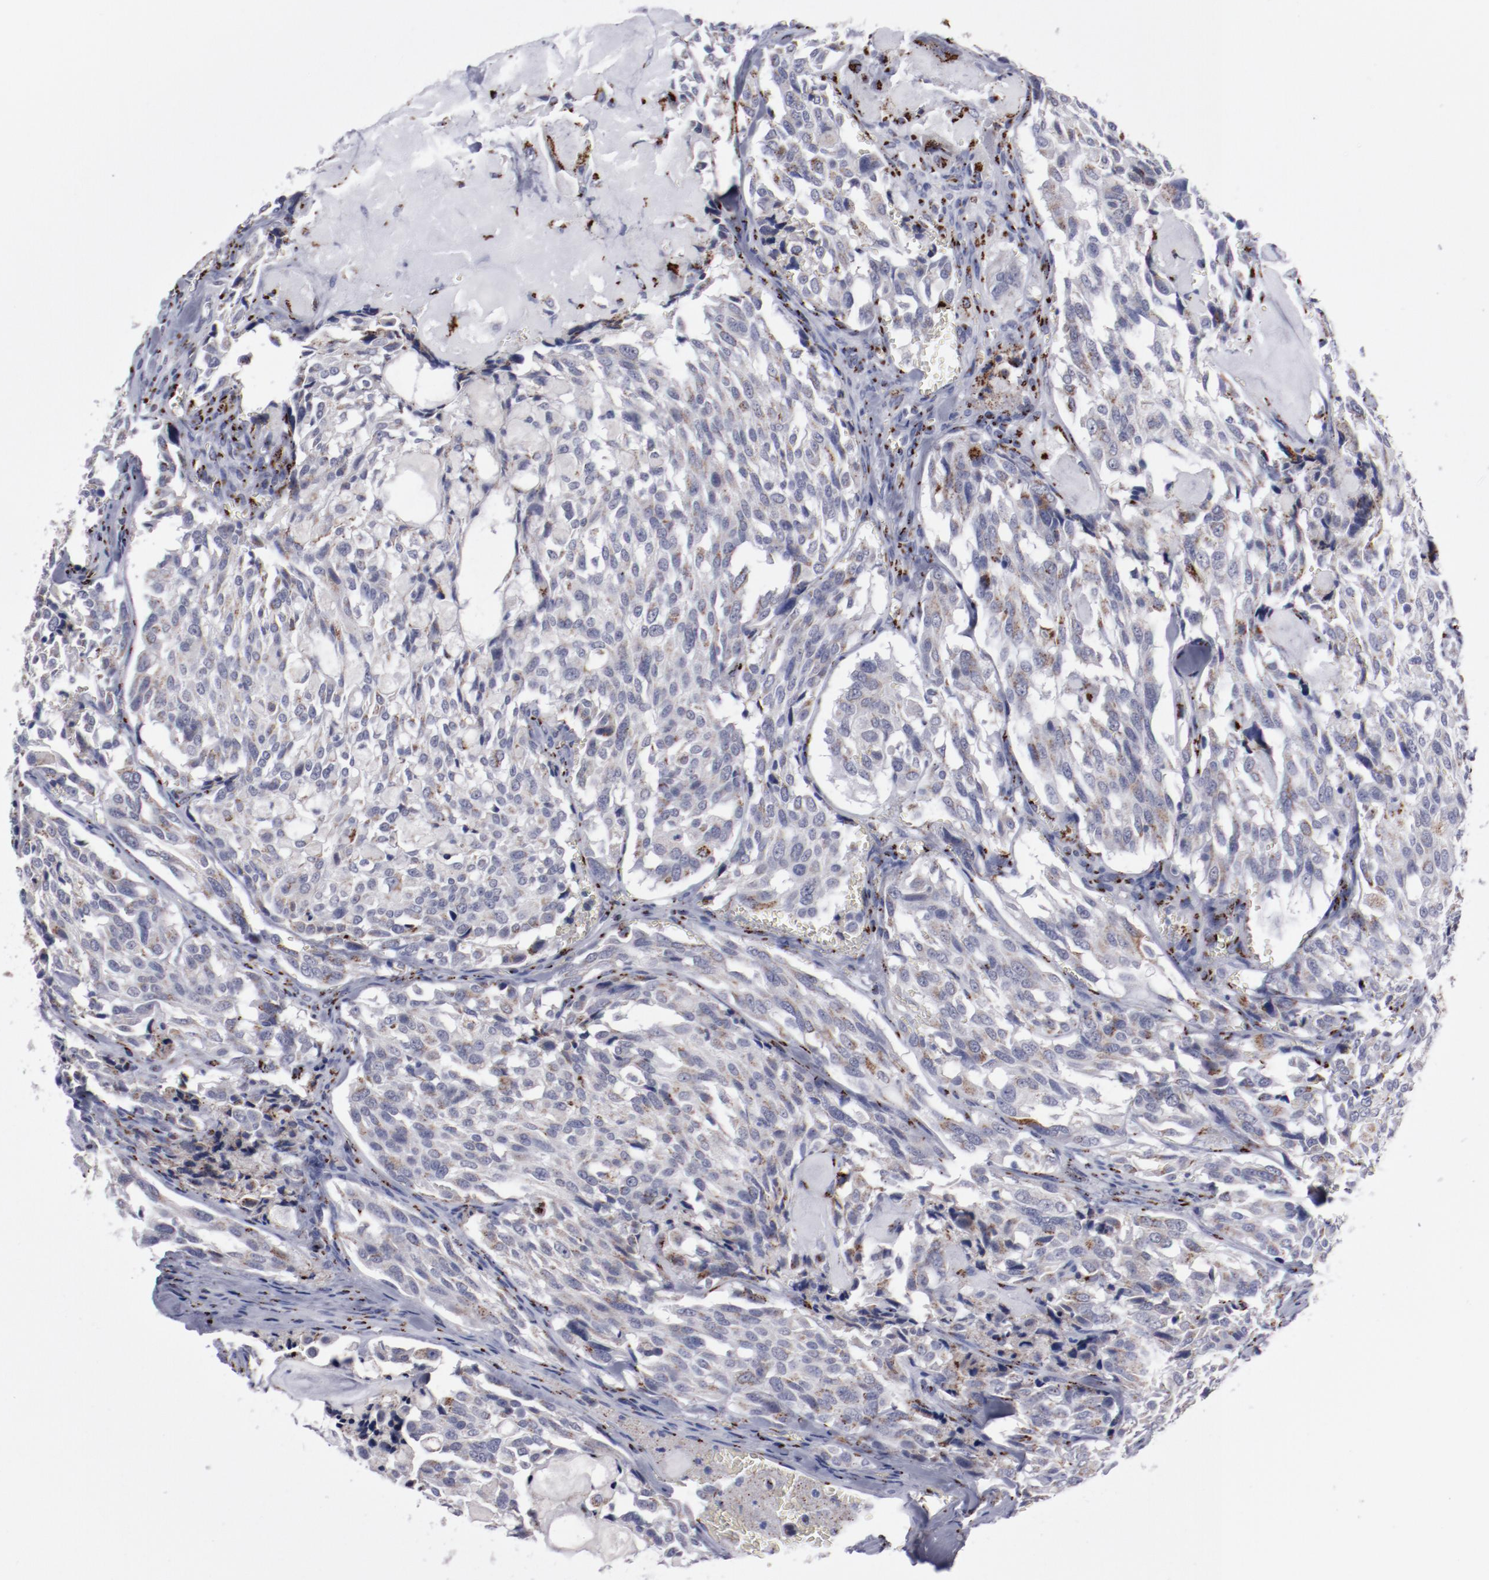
{"staining": {"intensity": "strong", "quantity": "25%-75%", "location": "cytoplasmic/membranous"}, "tissue": "thyroid cancer", "cell_type": "Tumor cells", "image_type": "cancer", "snomed": [{"axis": "morphology", "description": "Carcinoma, NOS"}, {"axis": "morphology", "description": "Carcinoid, malignant, NOS"}, {"axis": "topography", "description": "Thyroid gland"}], "caption": "Brown immunohistochemical staining in thyroid malignant carcinoid shows strong cytoplasmic/membranous expression in approximately 25%-75% of tumor cells.", "gene": "GOLIM4", "patient": {"sex": "male", "age": 33}}